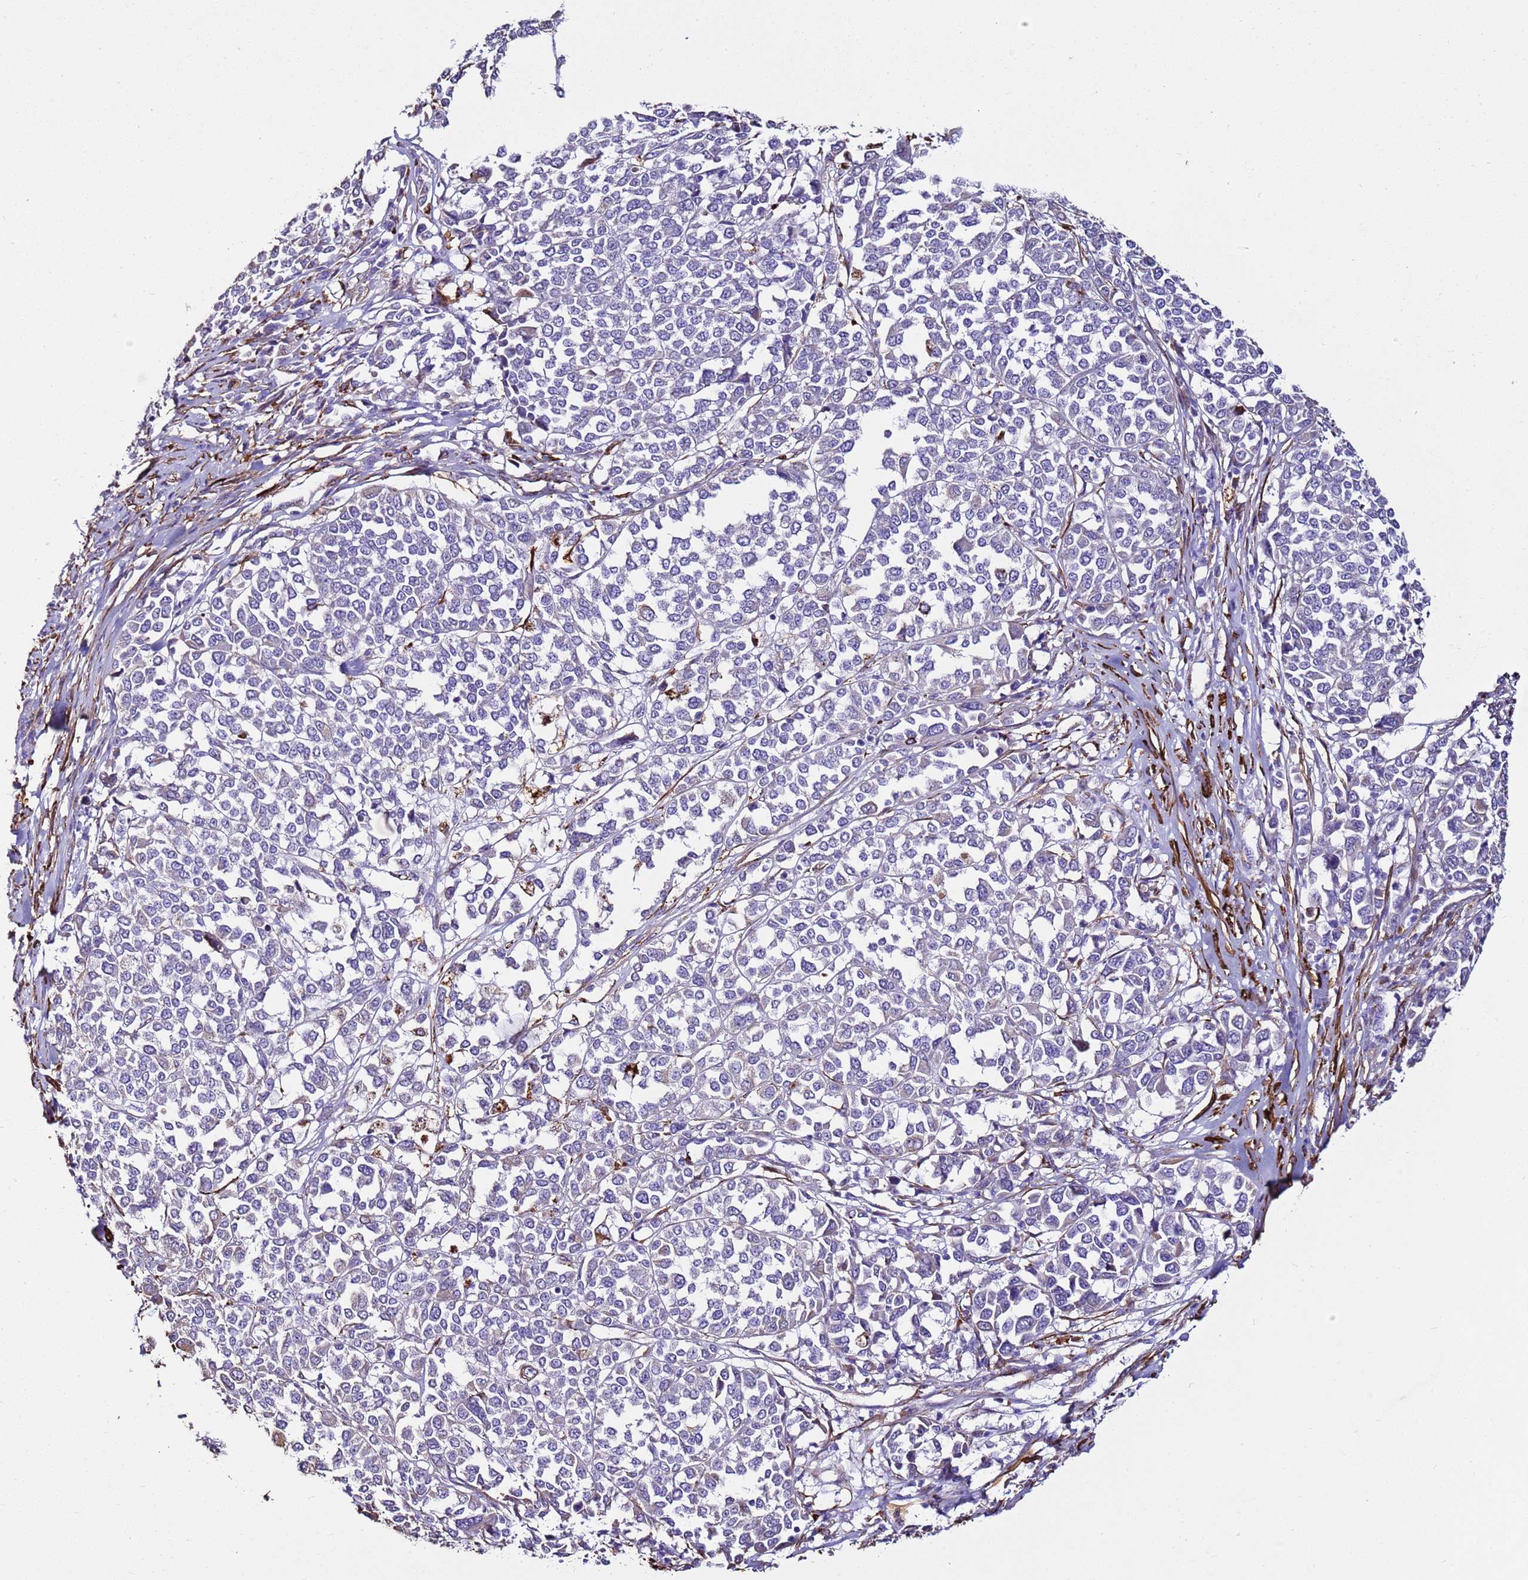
{"staining": {"intensity": "negative", "quantity": "none", "location": "none"}, "tissue": "melanoma", "cell_type": "Tumor cells", "image_type": "cancer", "snomed": [{"axis": "morphology", "description": "Malignant melanoma, Metastatic site"}, {"axis": "topography", "description": "Lymph node"}], "caption": "This is an immunohistochemistry (IHC) micrograph of malignant melanoma (metastatic site). There is no expression in tumor cells.", "gene": "RABL2B", "patient": {"sex": "male", "age": 44}}